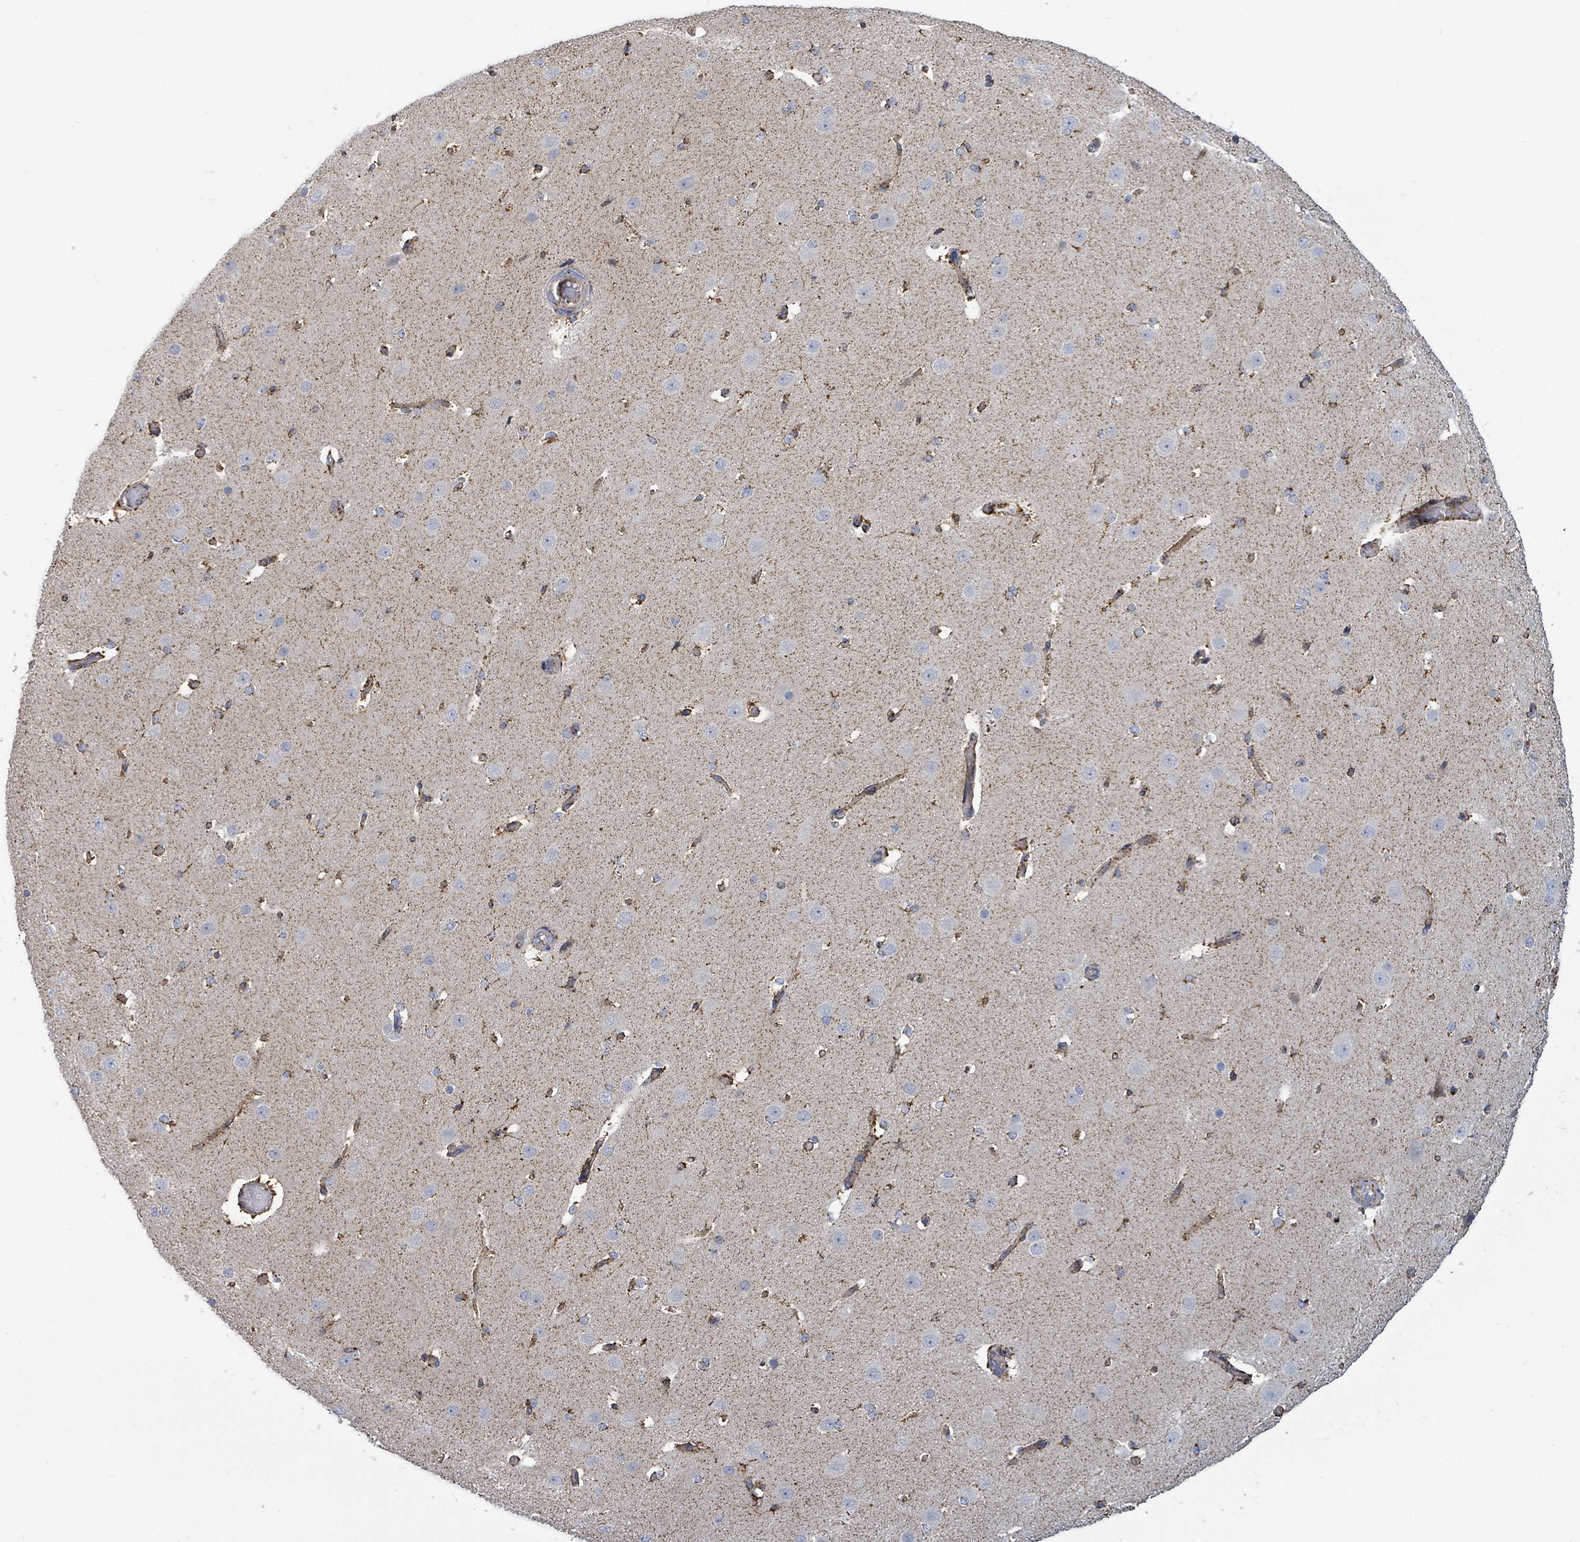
{"staining": {"intensity": "strong", "quantity": ">75%", "location": "cytoplasmic/membranous"}, "tissue": "cerebral cortex", "cell_type": "Endothelial cells", "image_type": "normal", "snomed": [{"axis": "morphology", "description": "Normal tissue, NOS"}, {"axis": "morphology", "description": "Inflammation, NOS"}, {"axis": "topography", "description": "Cerebral cortex"}], "caption": "Protein expression analysis of unremarkable human cerebral cortex reveals strong cytoplasmic/membranous staining in approximately >75% of endothelial cells.", "gene": "SUCLG2", "patient": {"sex": "male", "age": 6}}